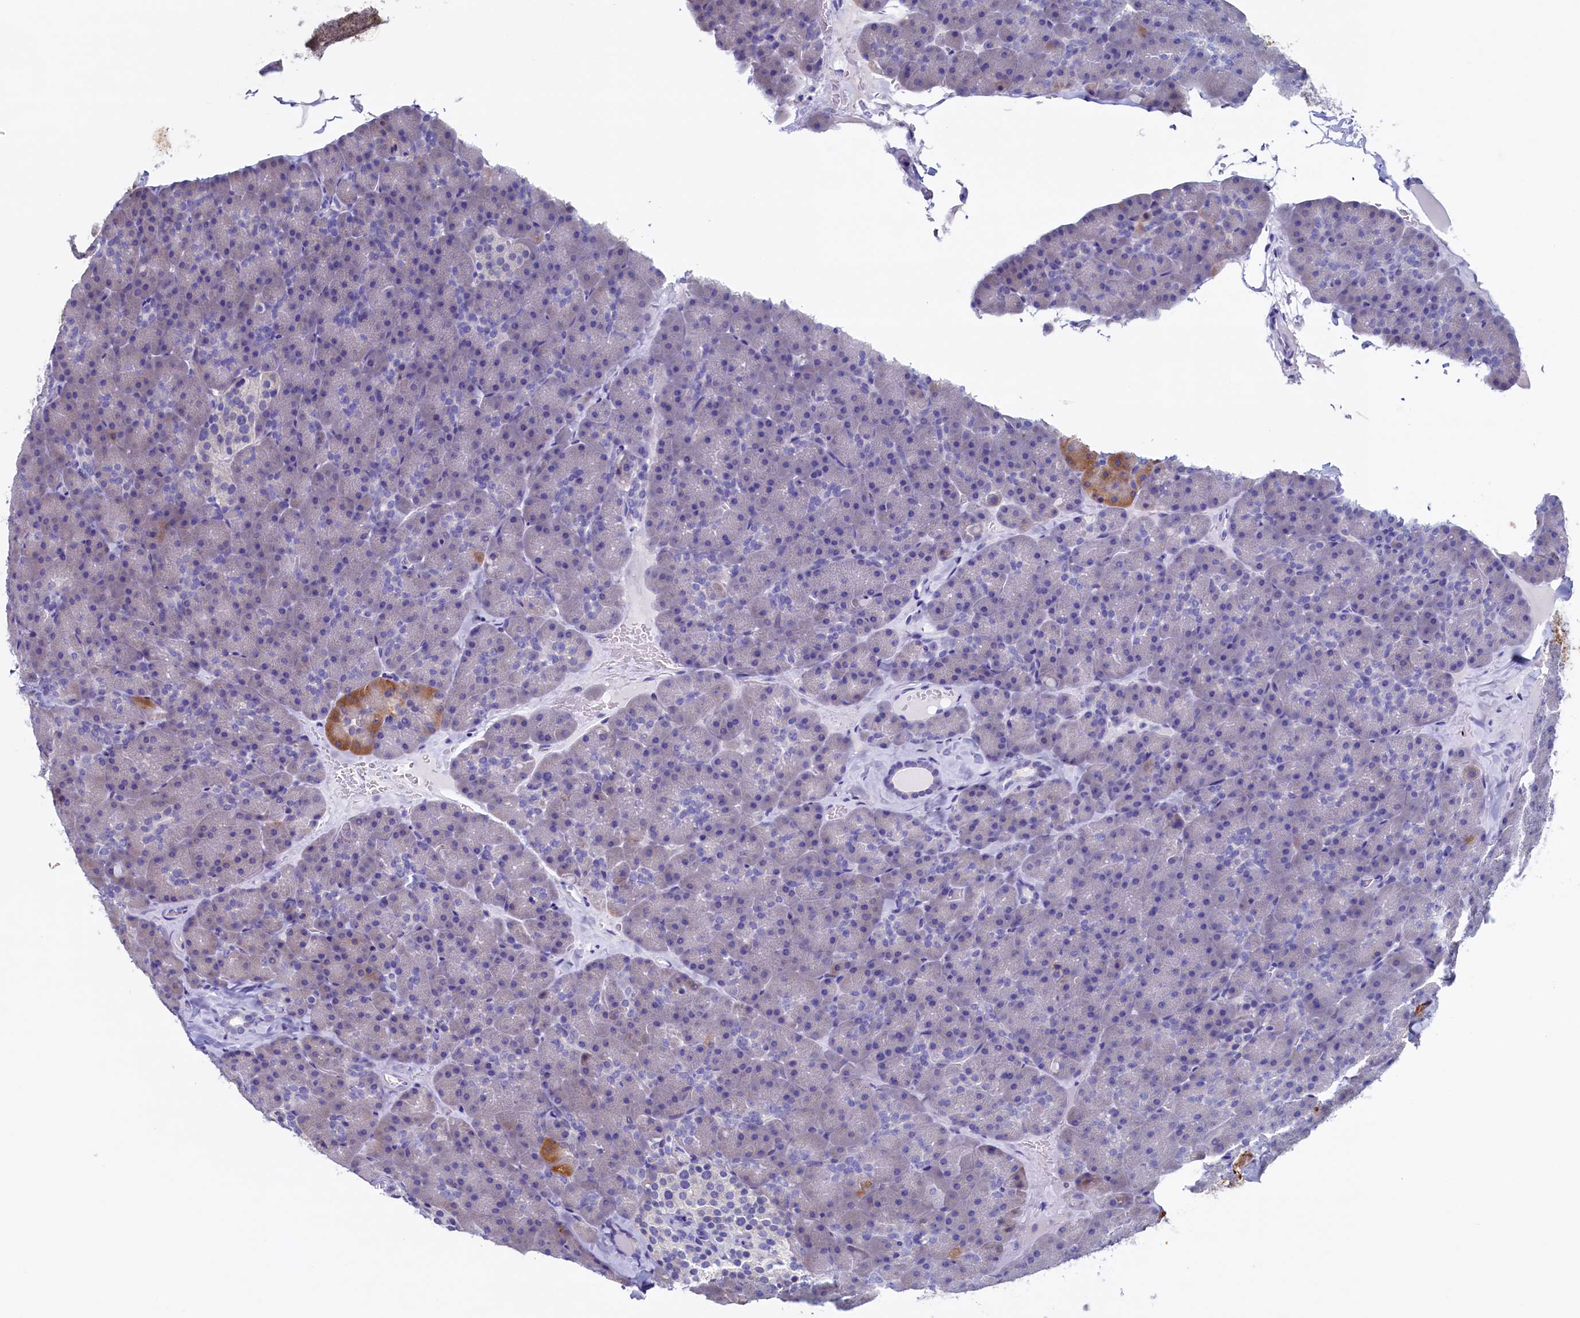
{"staining": {"intensity": "moderate", "quantity": "<25%", "location": "cytoplasmic/membranous"}, "tissue": "pancreas", "cell_type": "Exocrine glandular cells", "image_type": "normal", "snomed": [{"axis": "morphology", "description": "Normal tissue, NOS"}, {"axis": "topography", "description": "Pancreas"}], "caption": "This is an image of immunohistochemistry staining of unremarkable pancreas, which shows moderate expression in the cytoplasmic/membranous of exocrine glandular cells.", "gene": "CBLIF", "patient": {"sex": "male", "age": 36}}